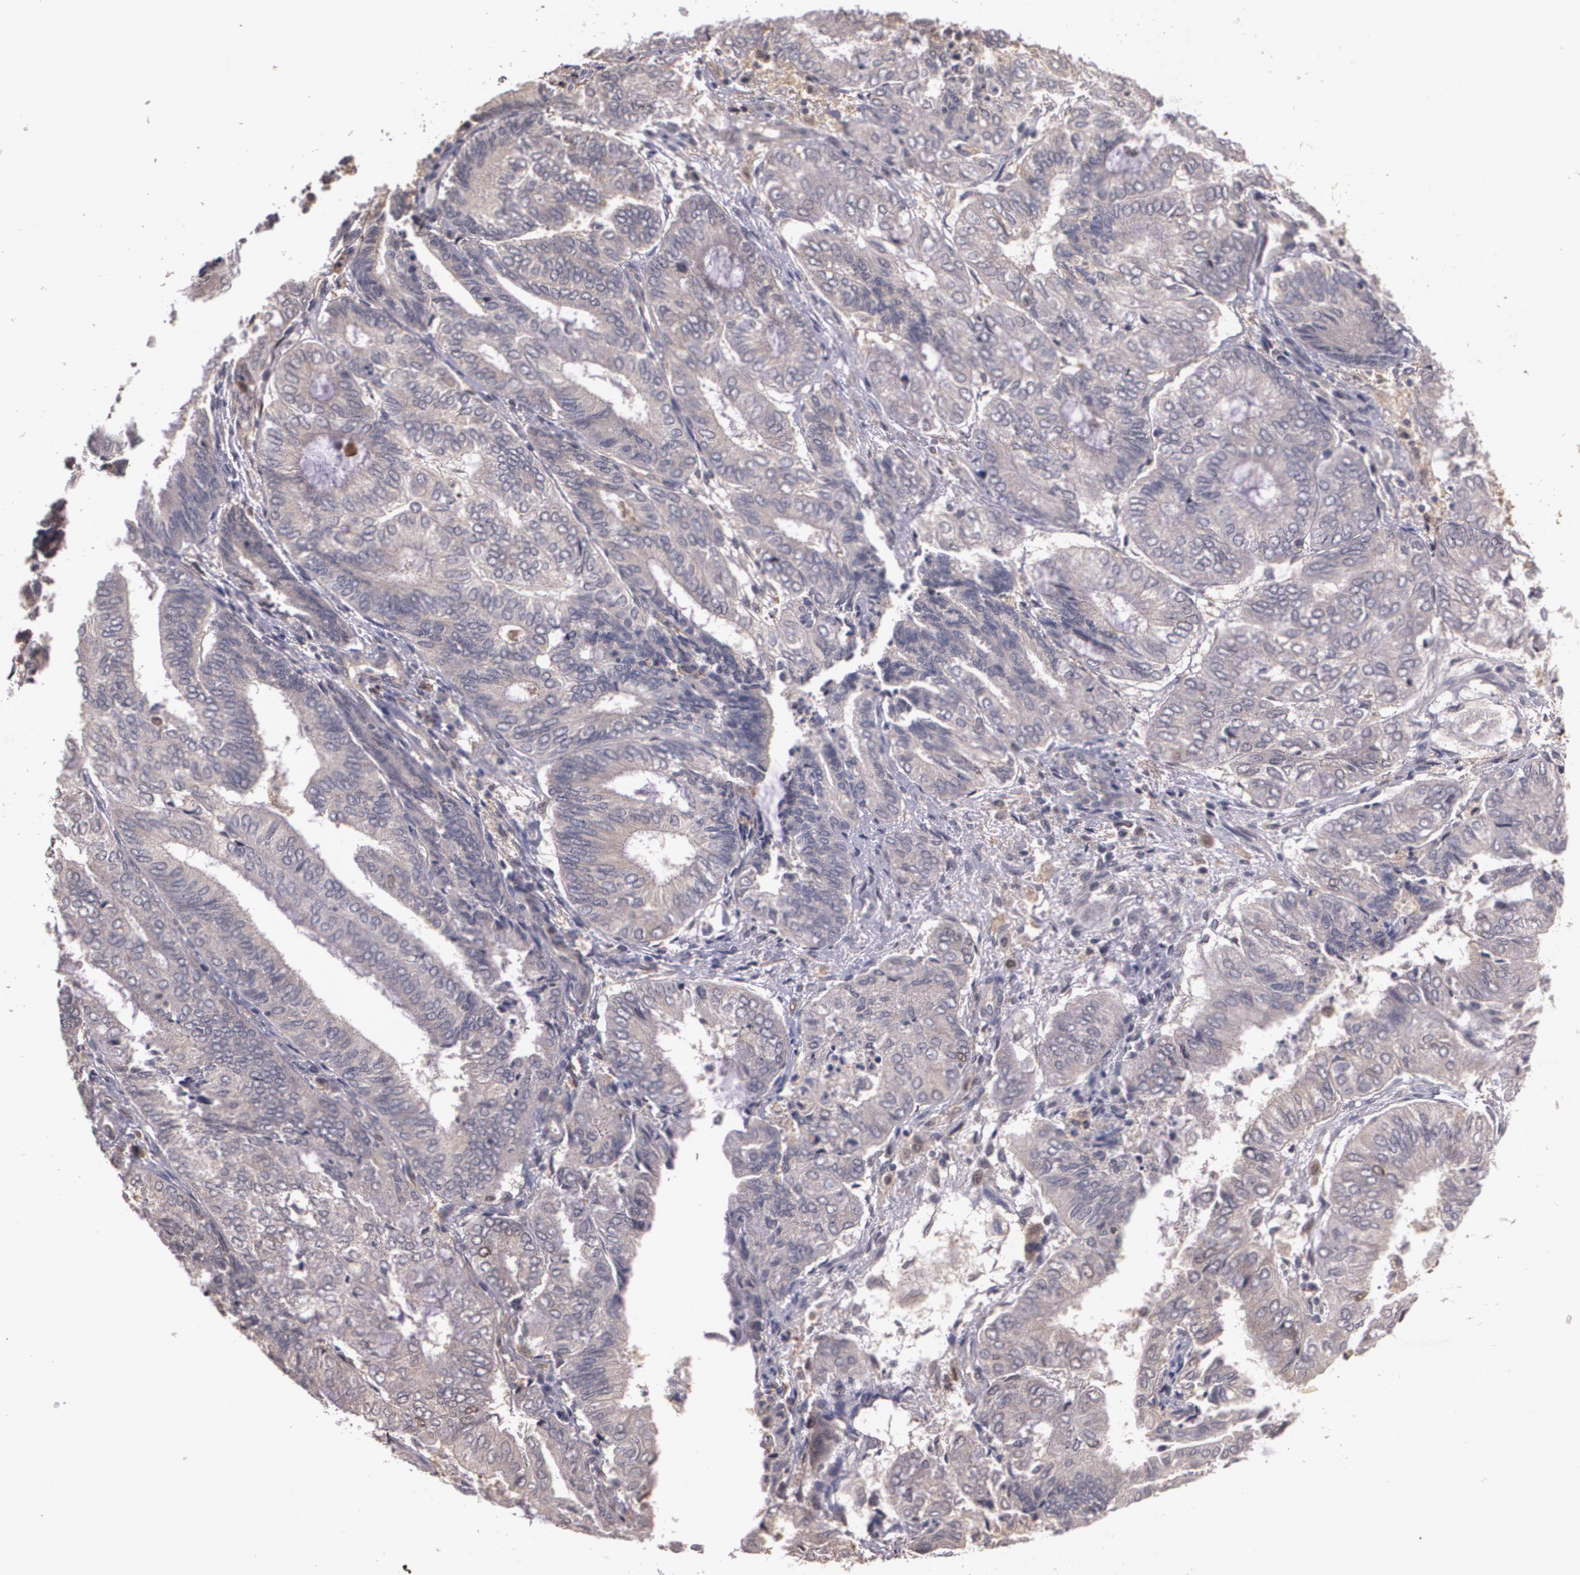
{"staining": {"intensity": "weak", "quantity": "25%-75%", "location": "cytoplasmic/membranous"}, "tissue": "endometrial cancer", "cell_type": "Tumor cells", "image_type": "cancer", "snomed": [{"axis": "morphology", "description": "Adenocarcinoma, NOS"}, {"axis": "topography", "description": "Endometrium"}], "caption": "IHC of human adenocarcinoma (endometrial) displays low levels of weak cytoplasmic/membranous positivity in about 25%-75% of tumor cells.", "gene": "BRCA1", "patient": {"sex": "female", "age": 59}}